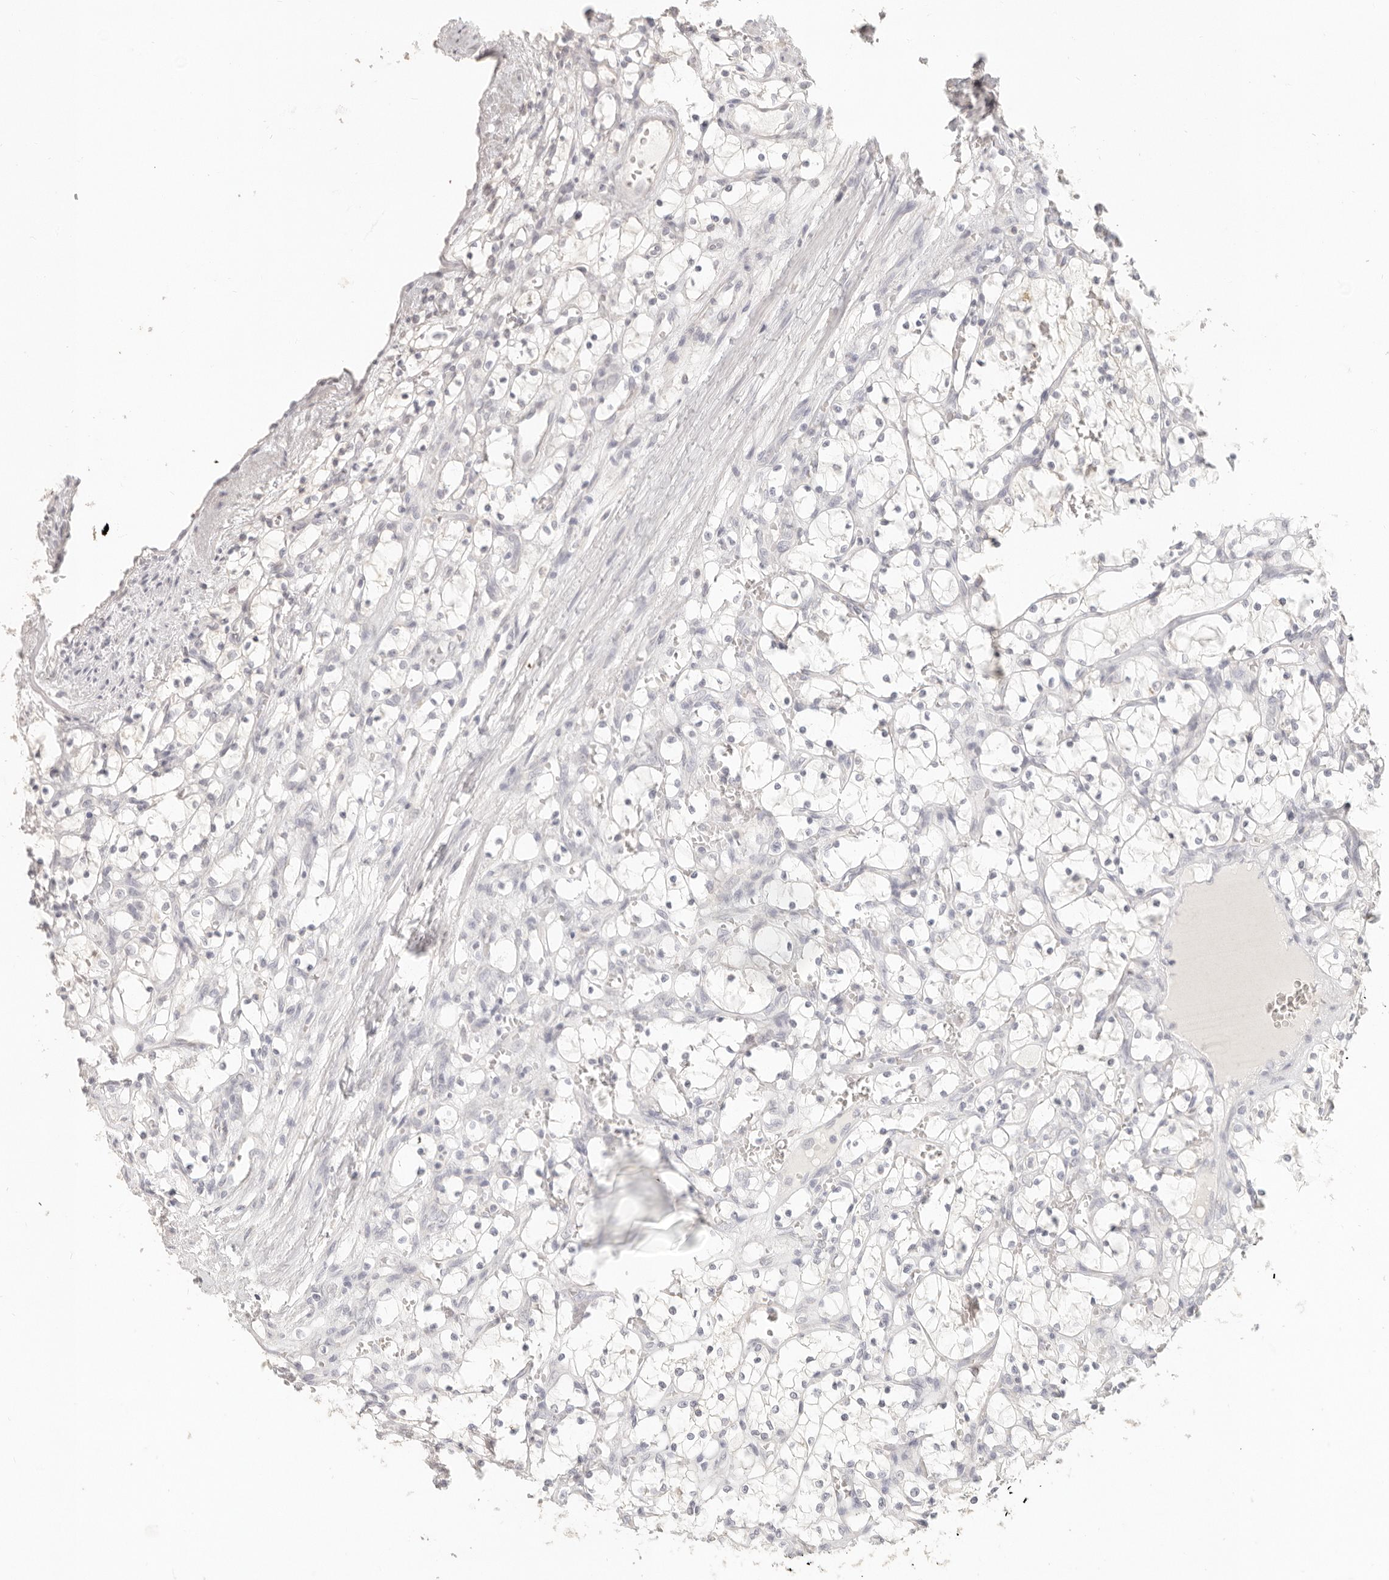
{"staining": {"intensity": "negative", "quantity": "none", "location": "none"}, "tissue": "renal cancer", "cell_type": "Tumor cells", "image_type": "cancer", "snomed": [{"axis": "morphology", "description": "Adenocarcinoma, NOS"}, {"axis": "topography", "description": "Kidney"}], "caption": "This is an IHC image of renal adenocarcinoma. There is no expression in tumor cells.", "gene": "EPCAM", "patient": {"sex": "female", "age": 69}}